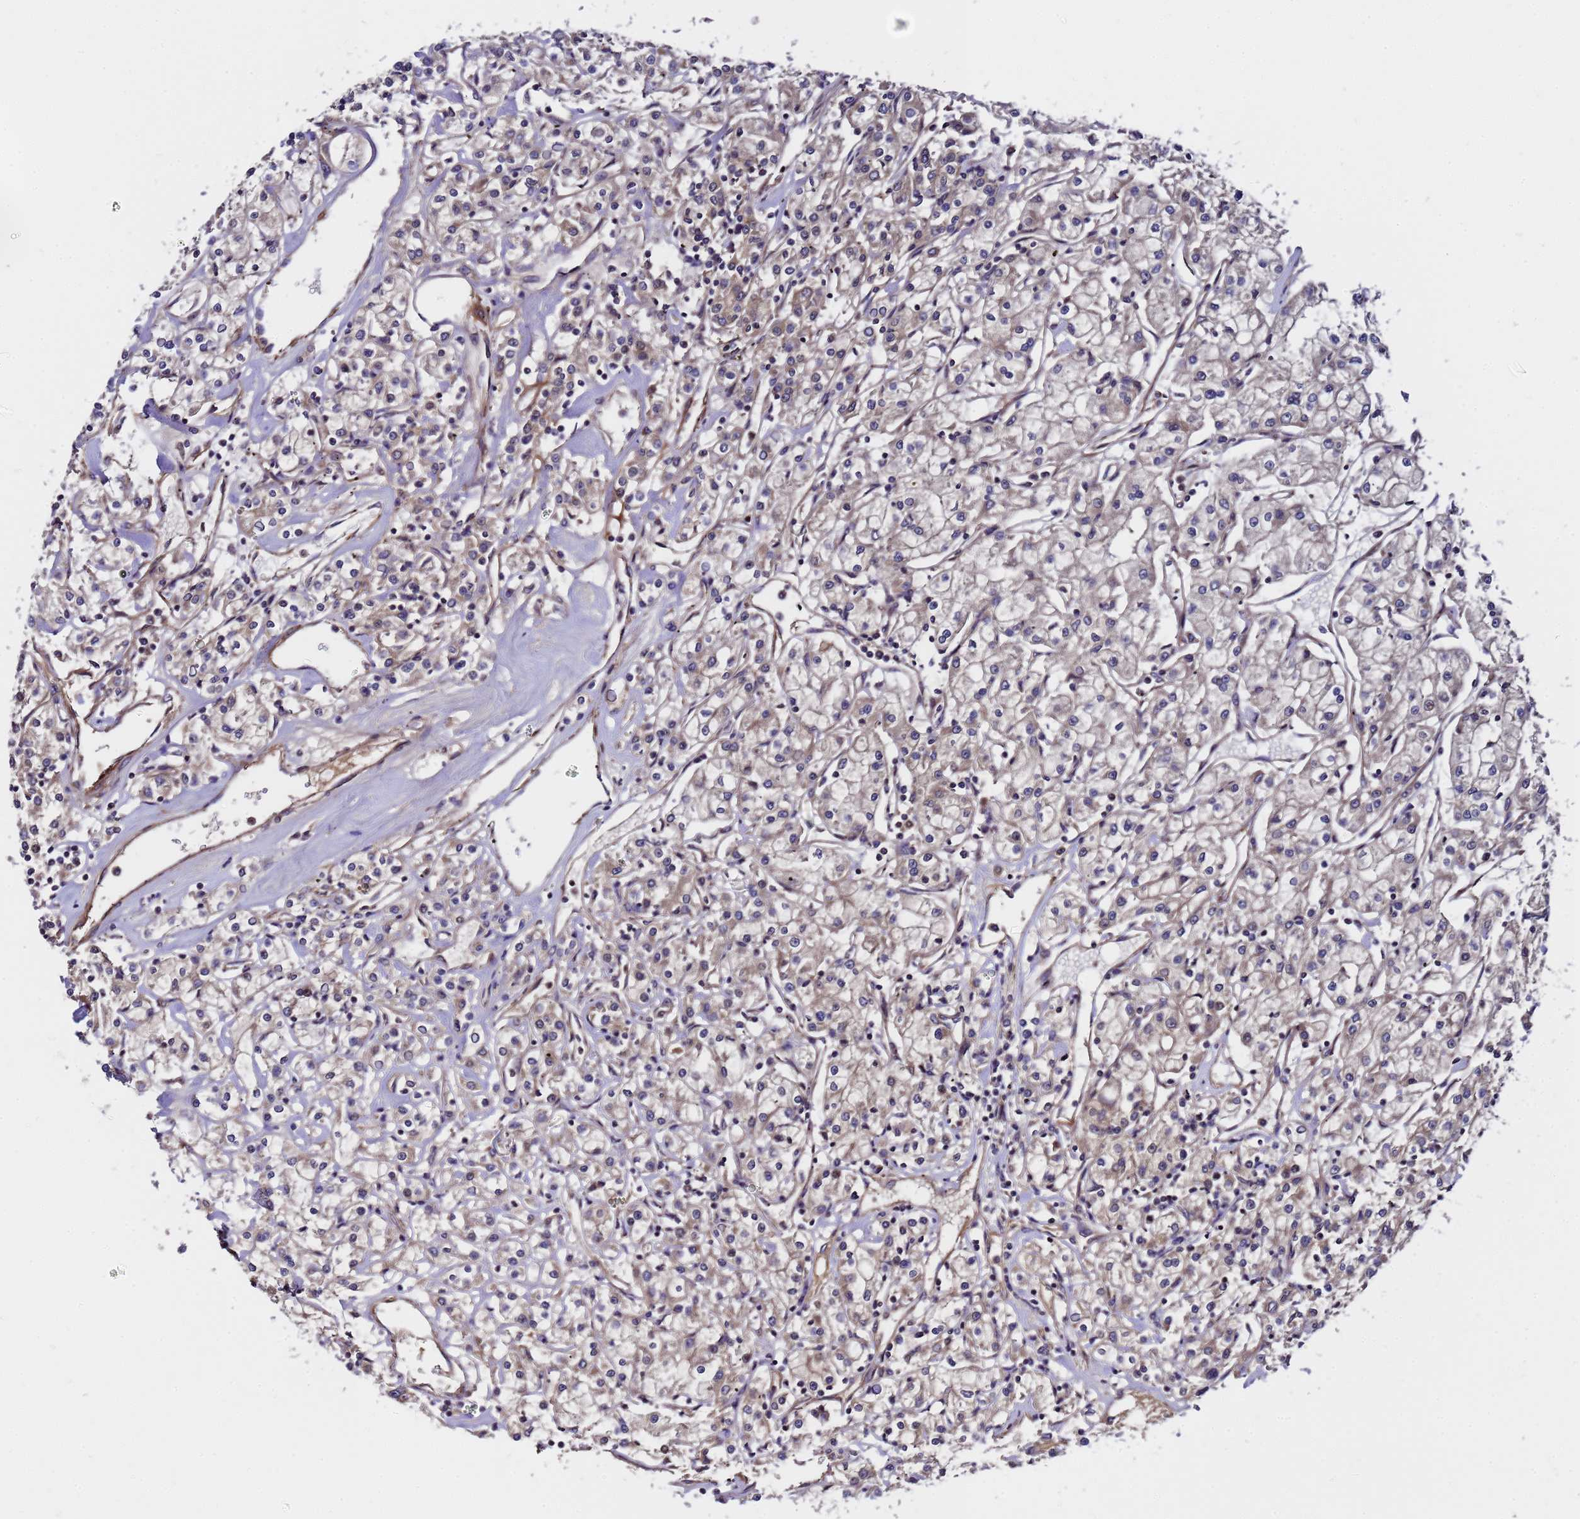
{"staining": {"intensity": "weak", "quantity": "25%-75%", "location": "cytoplasmic/membranous"}, "tissue": "renal cancer", "cell_type": "Tumor cells", "image_type": "cancer", "snomed": [{"axis": "morphology", "description": "Adenocarcinoma, NOS"}, {"axis": "topography", "description": "Kidney"}], "caption": "Immunohistochemical staining of human renal adenocarcinoma reveals weak cytoplasmic/membranous protein expression in approximately 25%-75% of tumor cells. (DAB (3,3'-diaminobenzidine) IHC, brown staining for protein, blue staining for nuclei).", "gene": "GSTCD", "patient": {"sex": "female", "age": 59}}